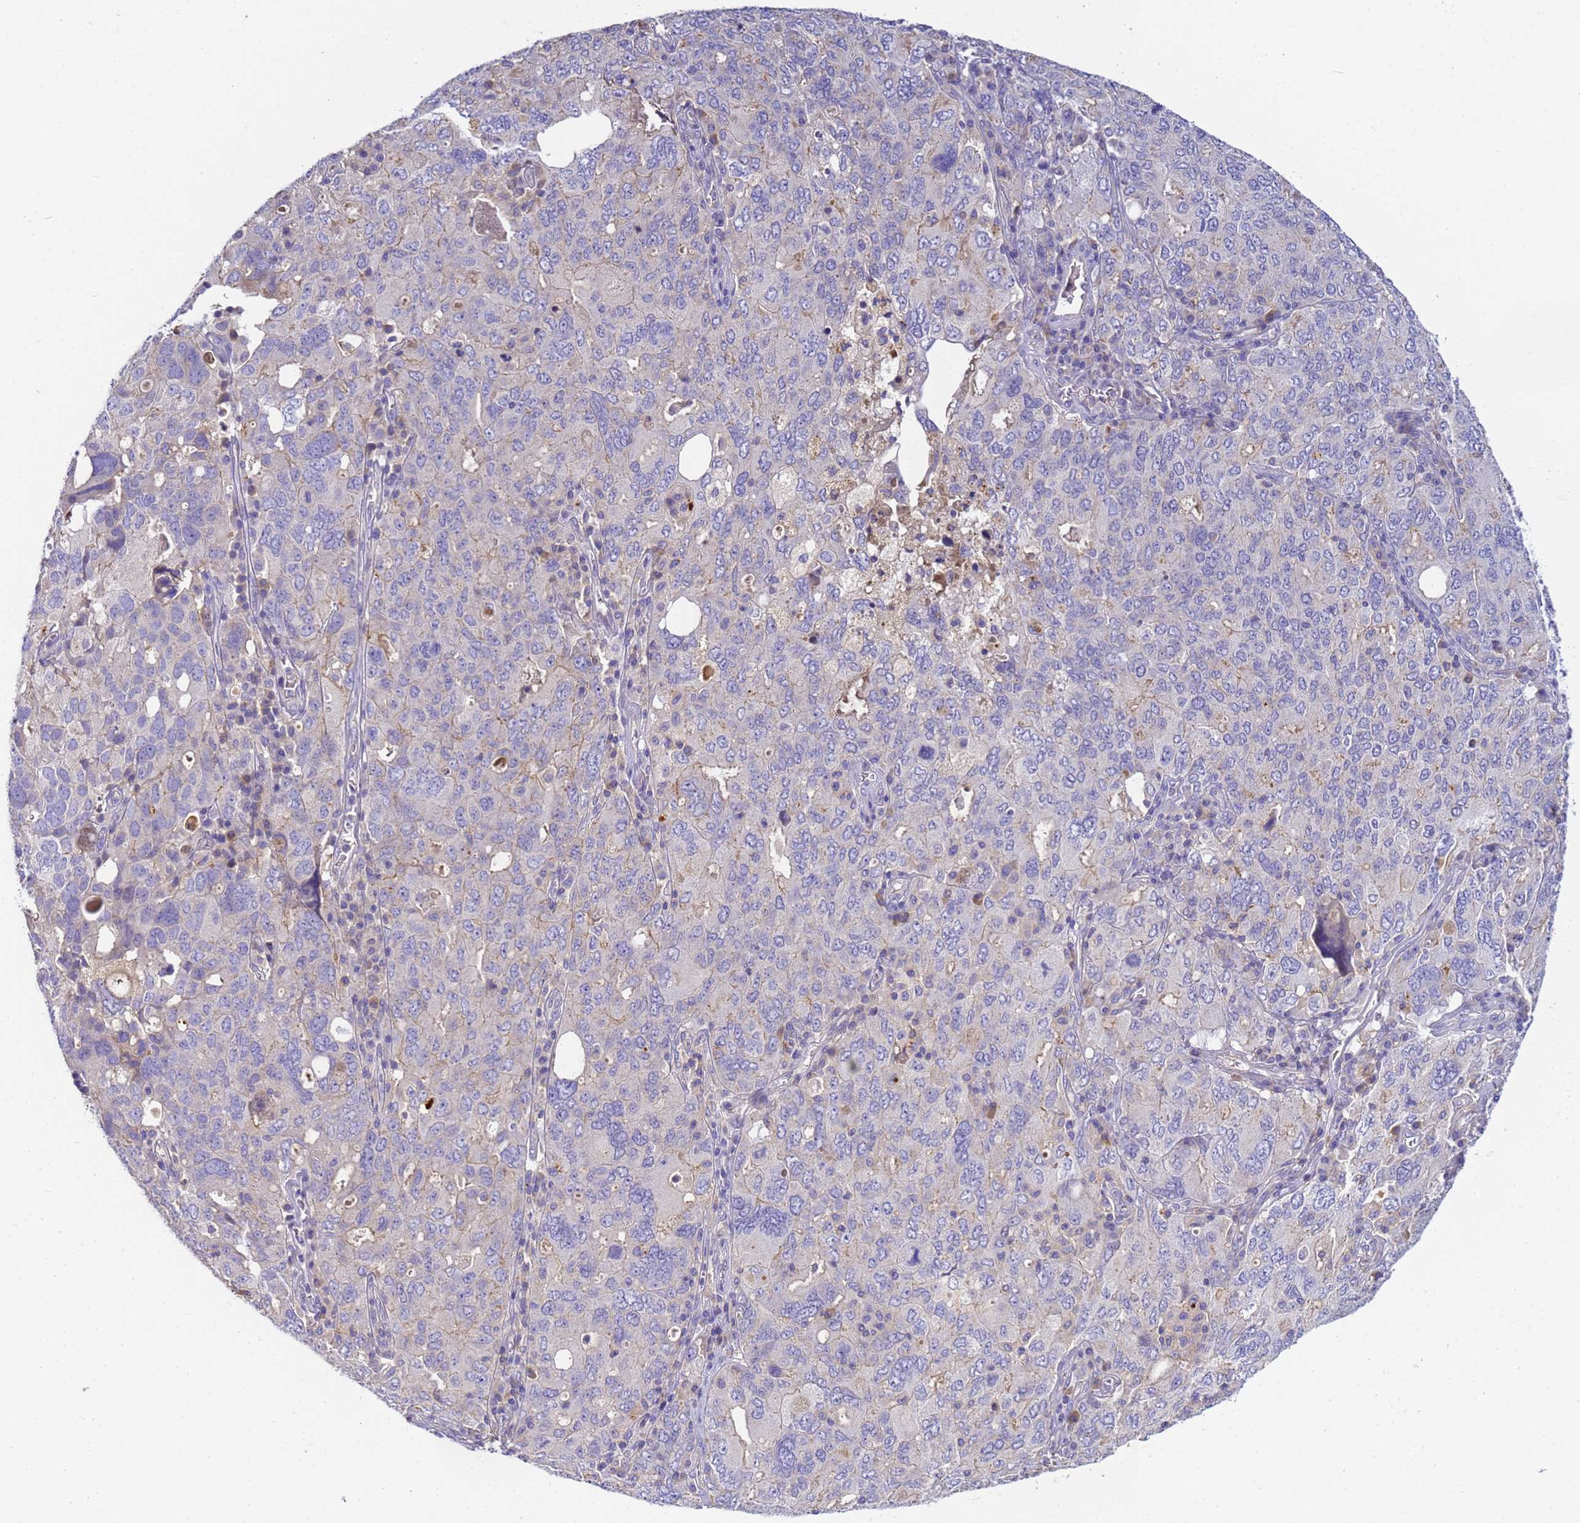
{"staining": {"intensity": "negative", "quantity": "none", "location": "none"}, "tissue": "ovarian cancer", "cell_type": "Tumor cells", "image_type": "cancer", "snomed": [{"axis": "morphology", "description": "Carcinoma, endometroid"}, {"axis": "topography", "description": "Ovary"}], "caption": "Histopathology image shows no significant protein positivity in tumor cells of ovarian cancer (endometroid carcinoma).", "gene": "TBCD", "patient": {"sex": "female", "age": 62}}